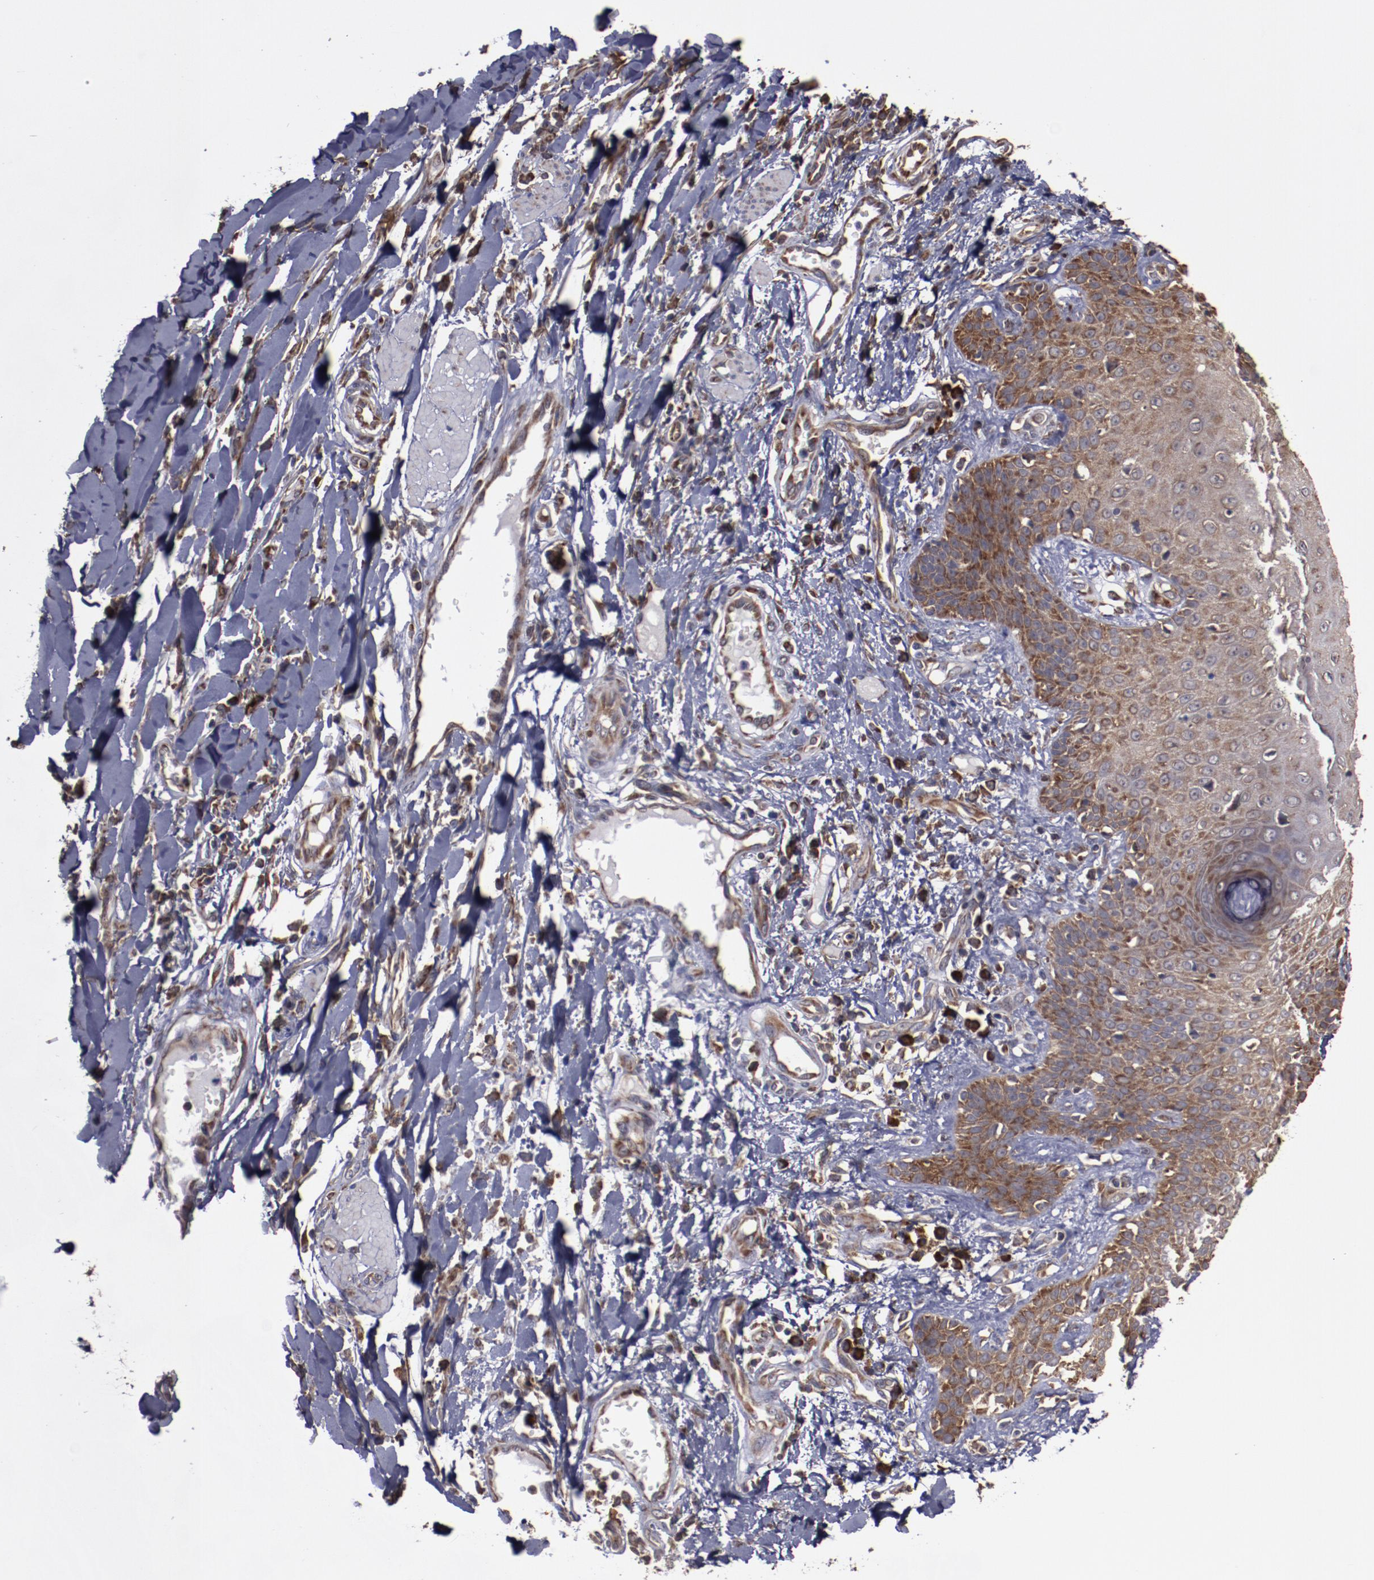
{"staining": {"intensity": "strong", "quantity": ">75%", "location": "cytoplasmic/membranous"}, "tissue": "skin cancer", "cell_type": "Tumor cells", "image_type": "cancer", "snomed": [{"axis": "morphology", "description": "Squamous cell carcinoma, NOS"}, {"axis": "topography", "description": "Skin"}], "caption": "The photomicrograph reveals a brown stain indicating the presence of a protein in the cytoplasmic/membranous of tumor cells in squamous cell carcinoma (skin).", "gene": "RPS4Y1", "patient": {"sex": "female", "age": 59}}